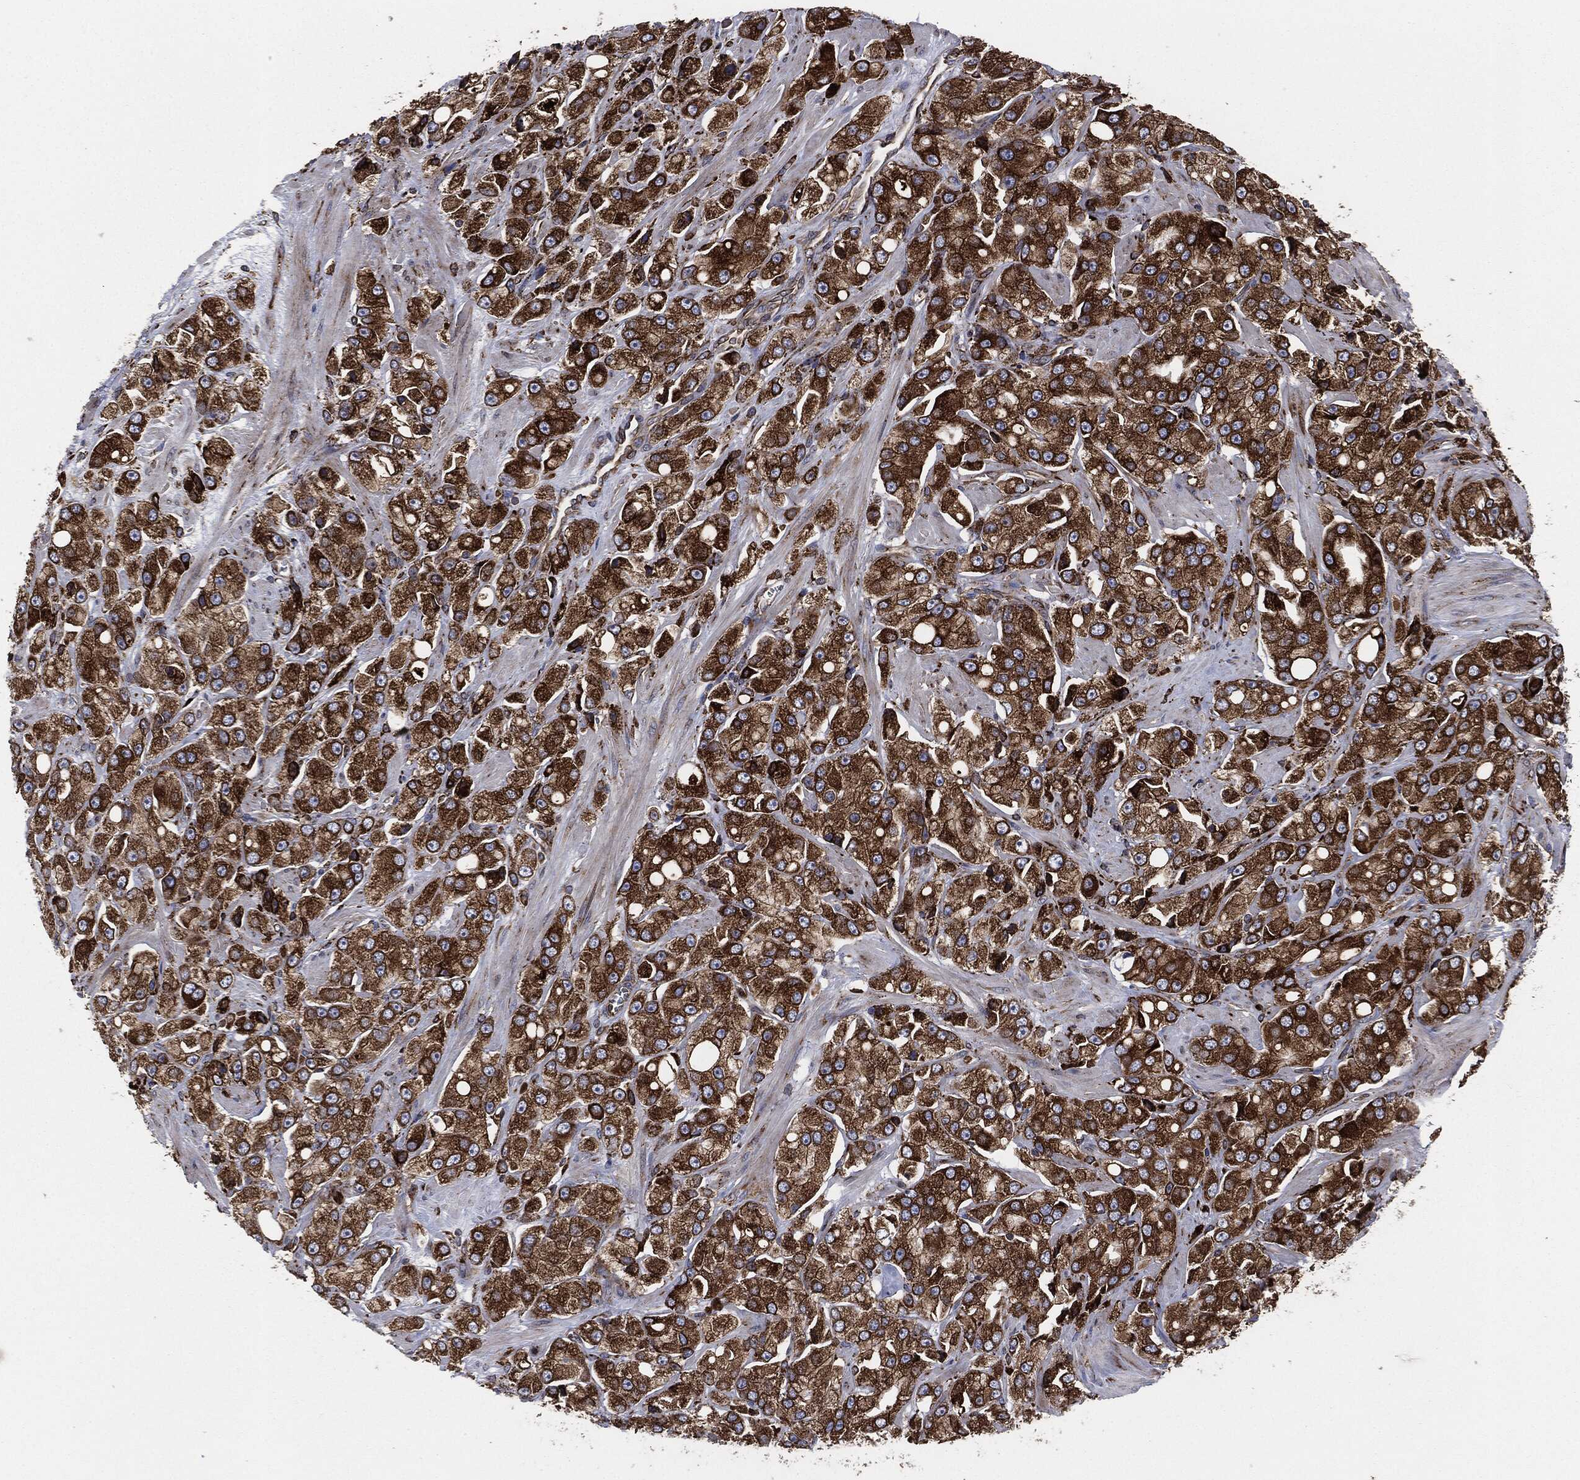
{"staining": {"intensity": "strong", "quantity": ">75%", "location": "cytoplasmic/membranous"}, "tissue": "prostate cancer", "cell_type": "Tumor cells", "image_type": "cancer", "snomed": [{"axis": "morphology", "description": "Adenocarcinoma, NOS"}, {"axis": "topography", "description": "Prostate and seminal vesicle, NOS"}, {"axis": "topography", "description": "Prostate"}], "caption": "Immunohistochemistry (DAB) staining of prostate cancer (adenocarcinoma) shows strong cytoplasmic/membranous protein staining in approximately >75% of tumor cells. (Stains: DAB in brown, nuclei in blue, Microscopy: brightfield microscopy at high magnification).", "gene": "CALR", "patient": {"sex": "male", "age": 64}}